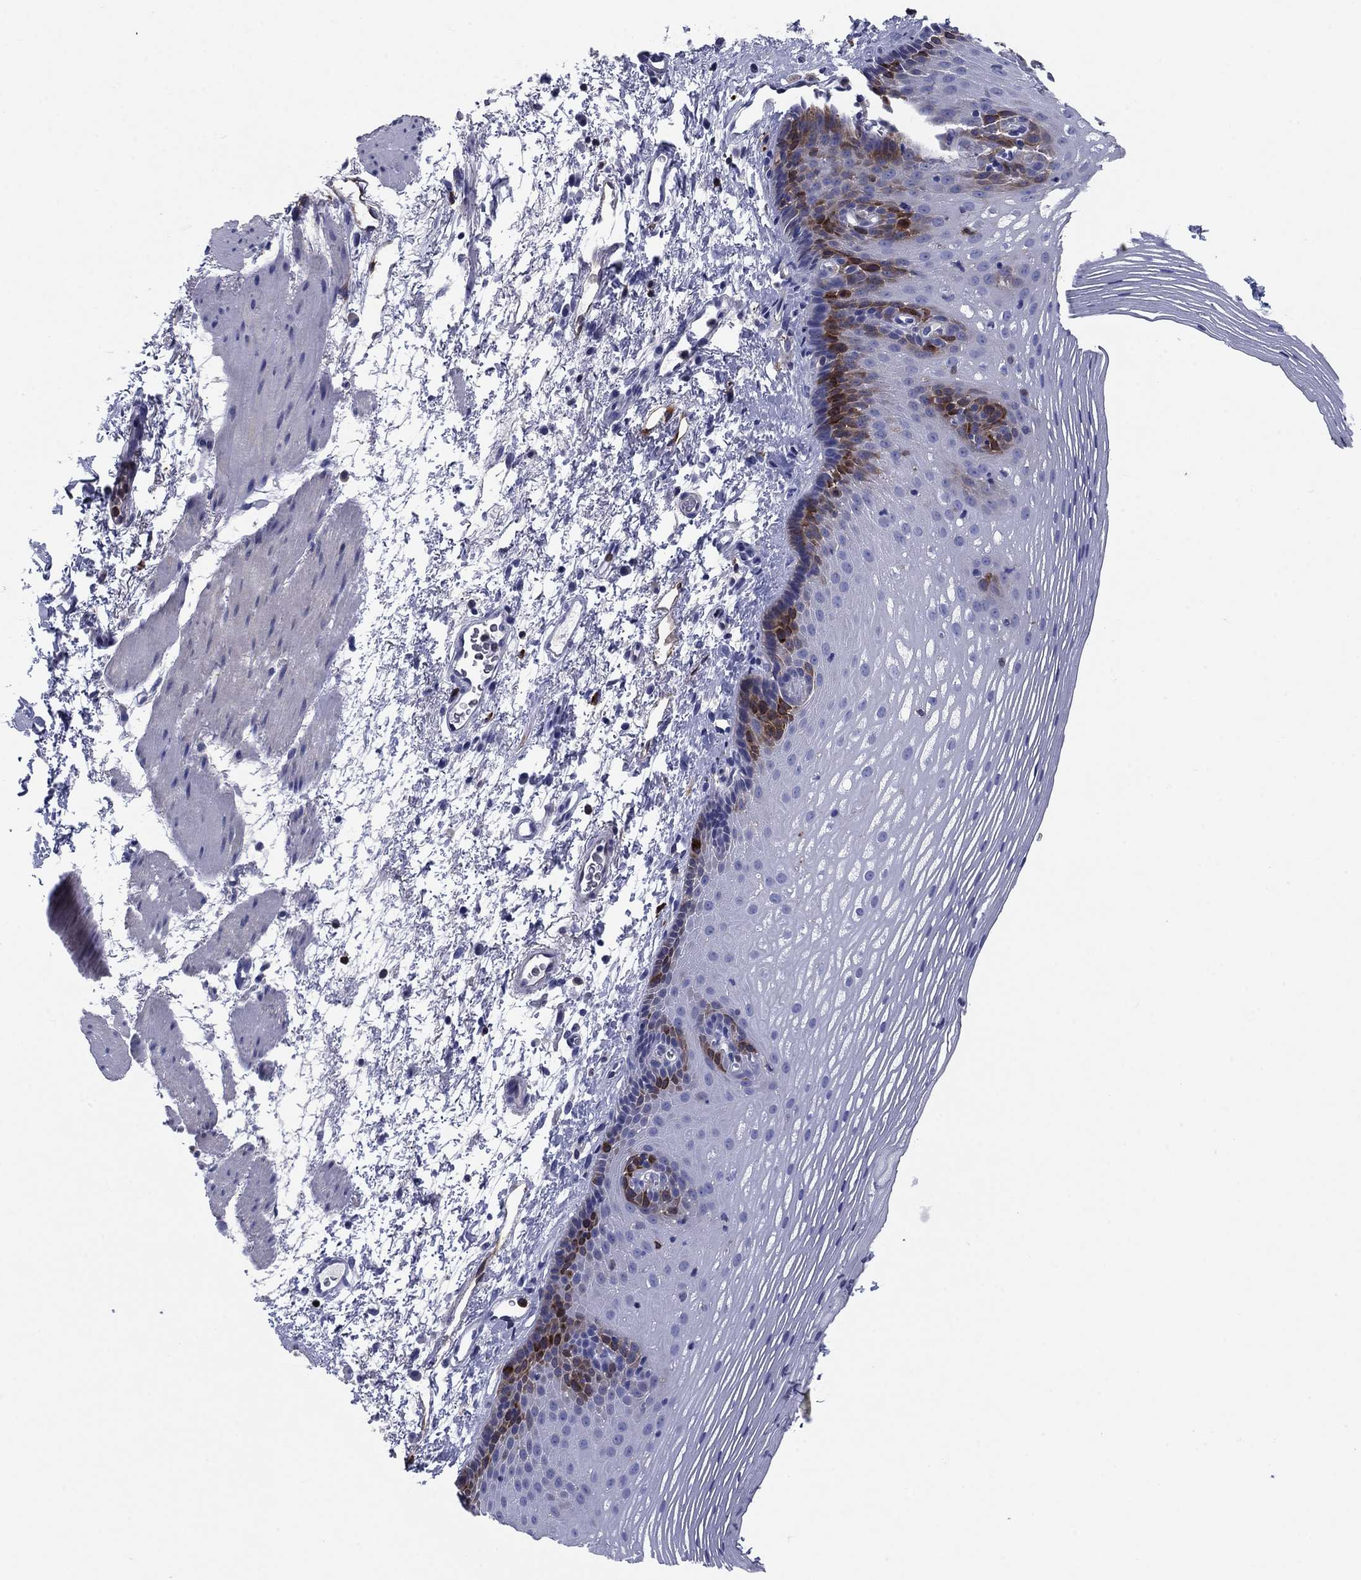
{"staining": {"intensity": "strong", "quantity": "<25%", "location": "cytoplasmic/membranous"}, "tissue": "esophagus", "cell_type": "Squamous epithelial cells", "image_type": "normal", "snomed": [{"axis": "morphology", "description": "Normal tissue, NOS"}, {"axis": "topography", "description": "Esophagus"}], "caption": "Human esophagus stained with a brown dye demonstrates strong cytoplasmic/membranous positive expression in about <25% of squamous epithelial cells.", "gene": "STMN1", "patient": {"sex": "male", "age": 76}}